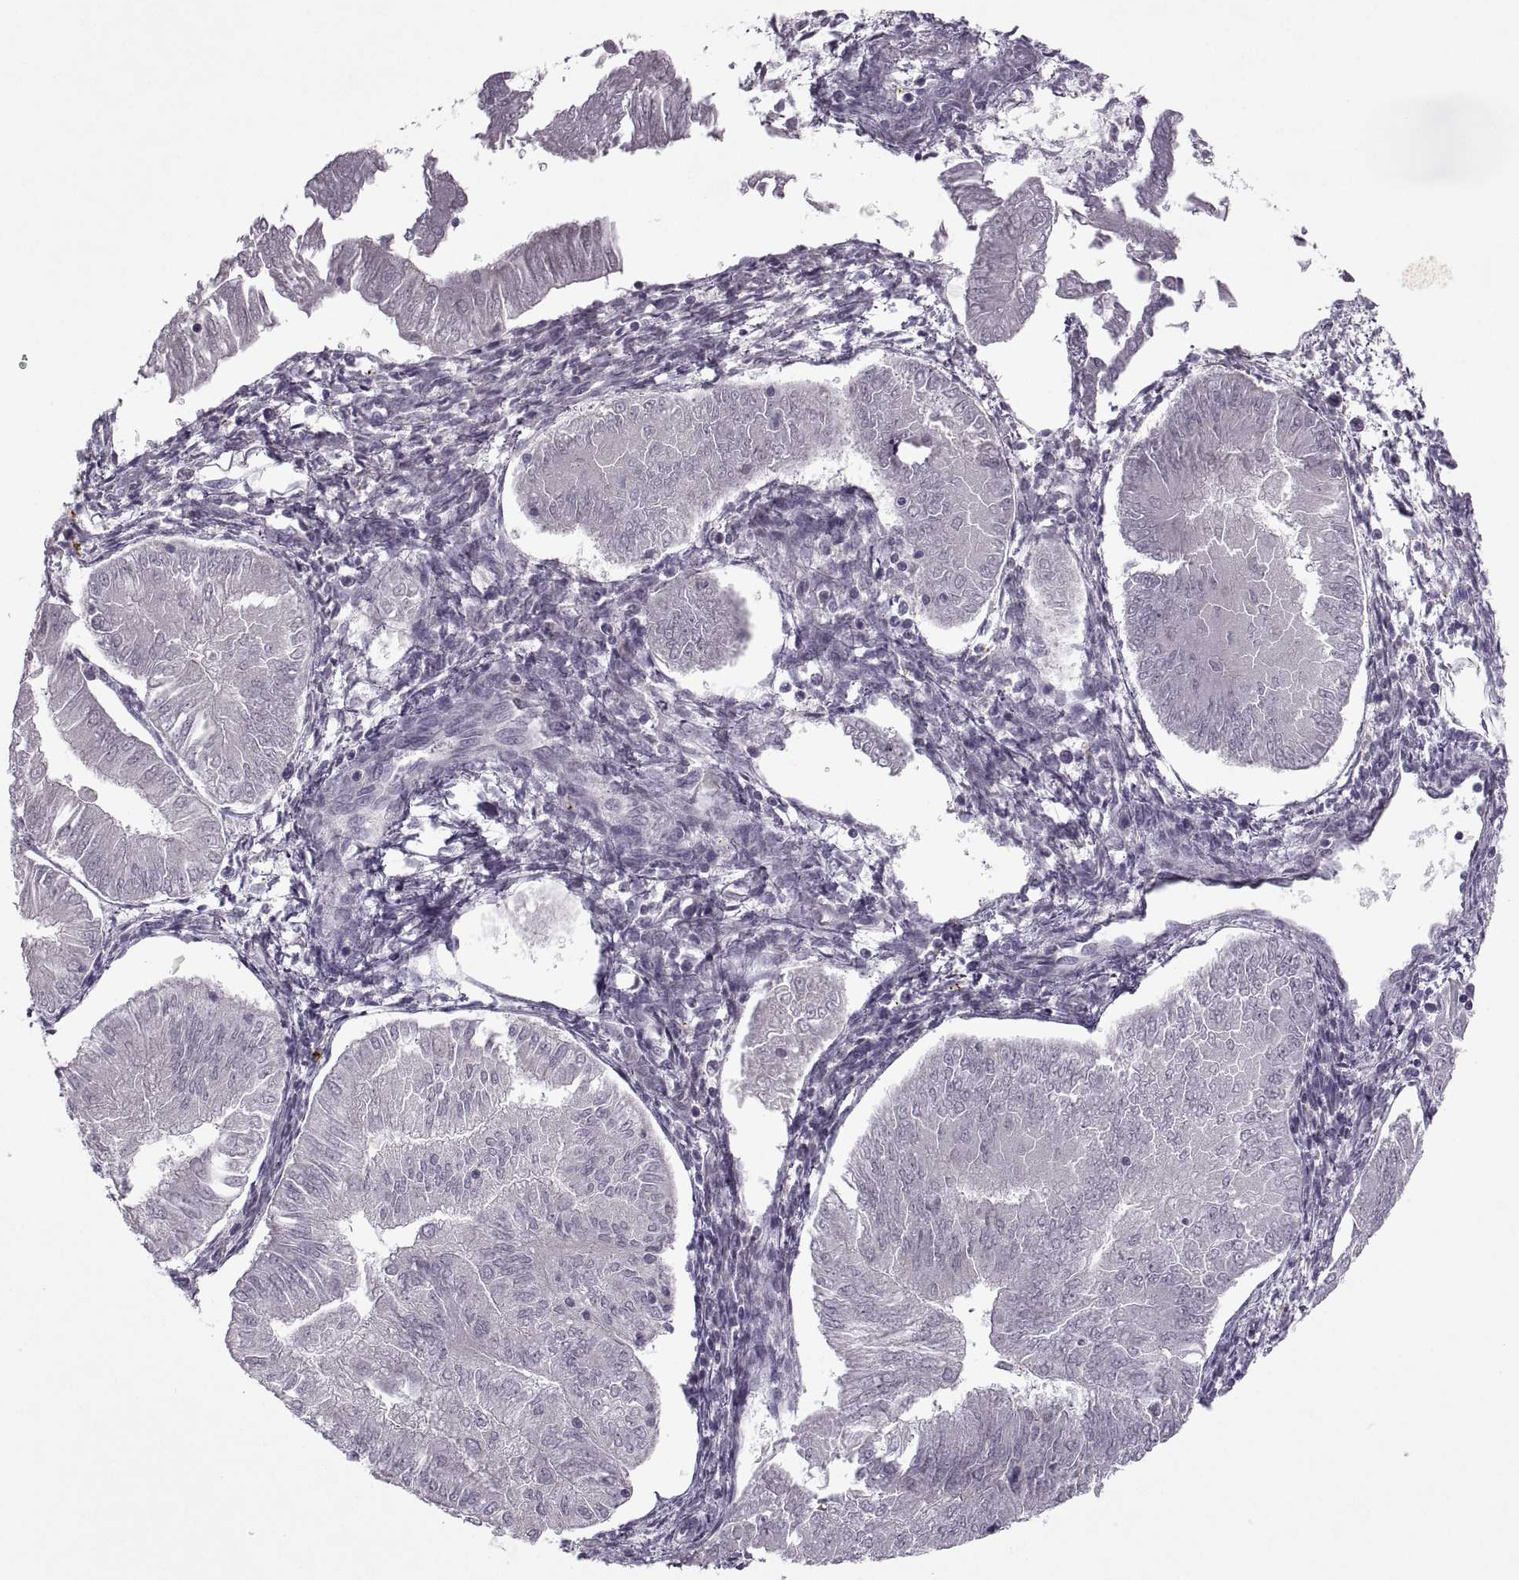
{"staining": {"intensity": "negative", "quantity": "none", "location": "none"}, "tissue": "endometrial cancer", "cell_type": "Tumor cells", "image_type": "cancer", "snomed": [{"axis": "morphology", "description": "Adenocarcinoma, NOS"}, {"axis": "topography", "description": "Endometrium"}], "caption": "Histopathology image shows no protein staining in tumor cells of endometrial cancer (adenocarcinoma) tissue.", "gene": "MGAT4D", "patient": {"sex": "female", "age": 53}}